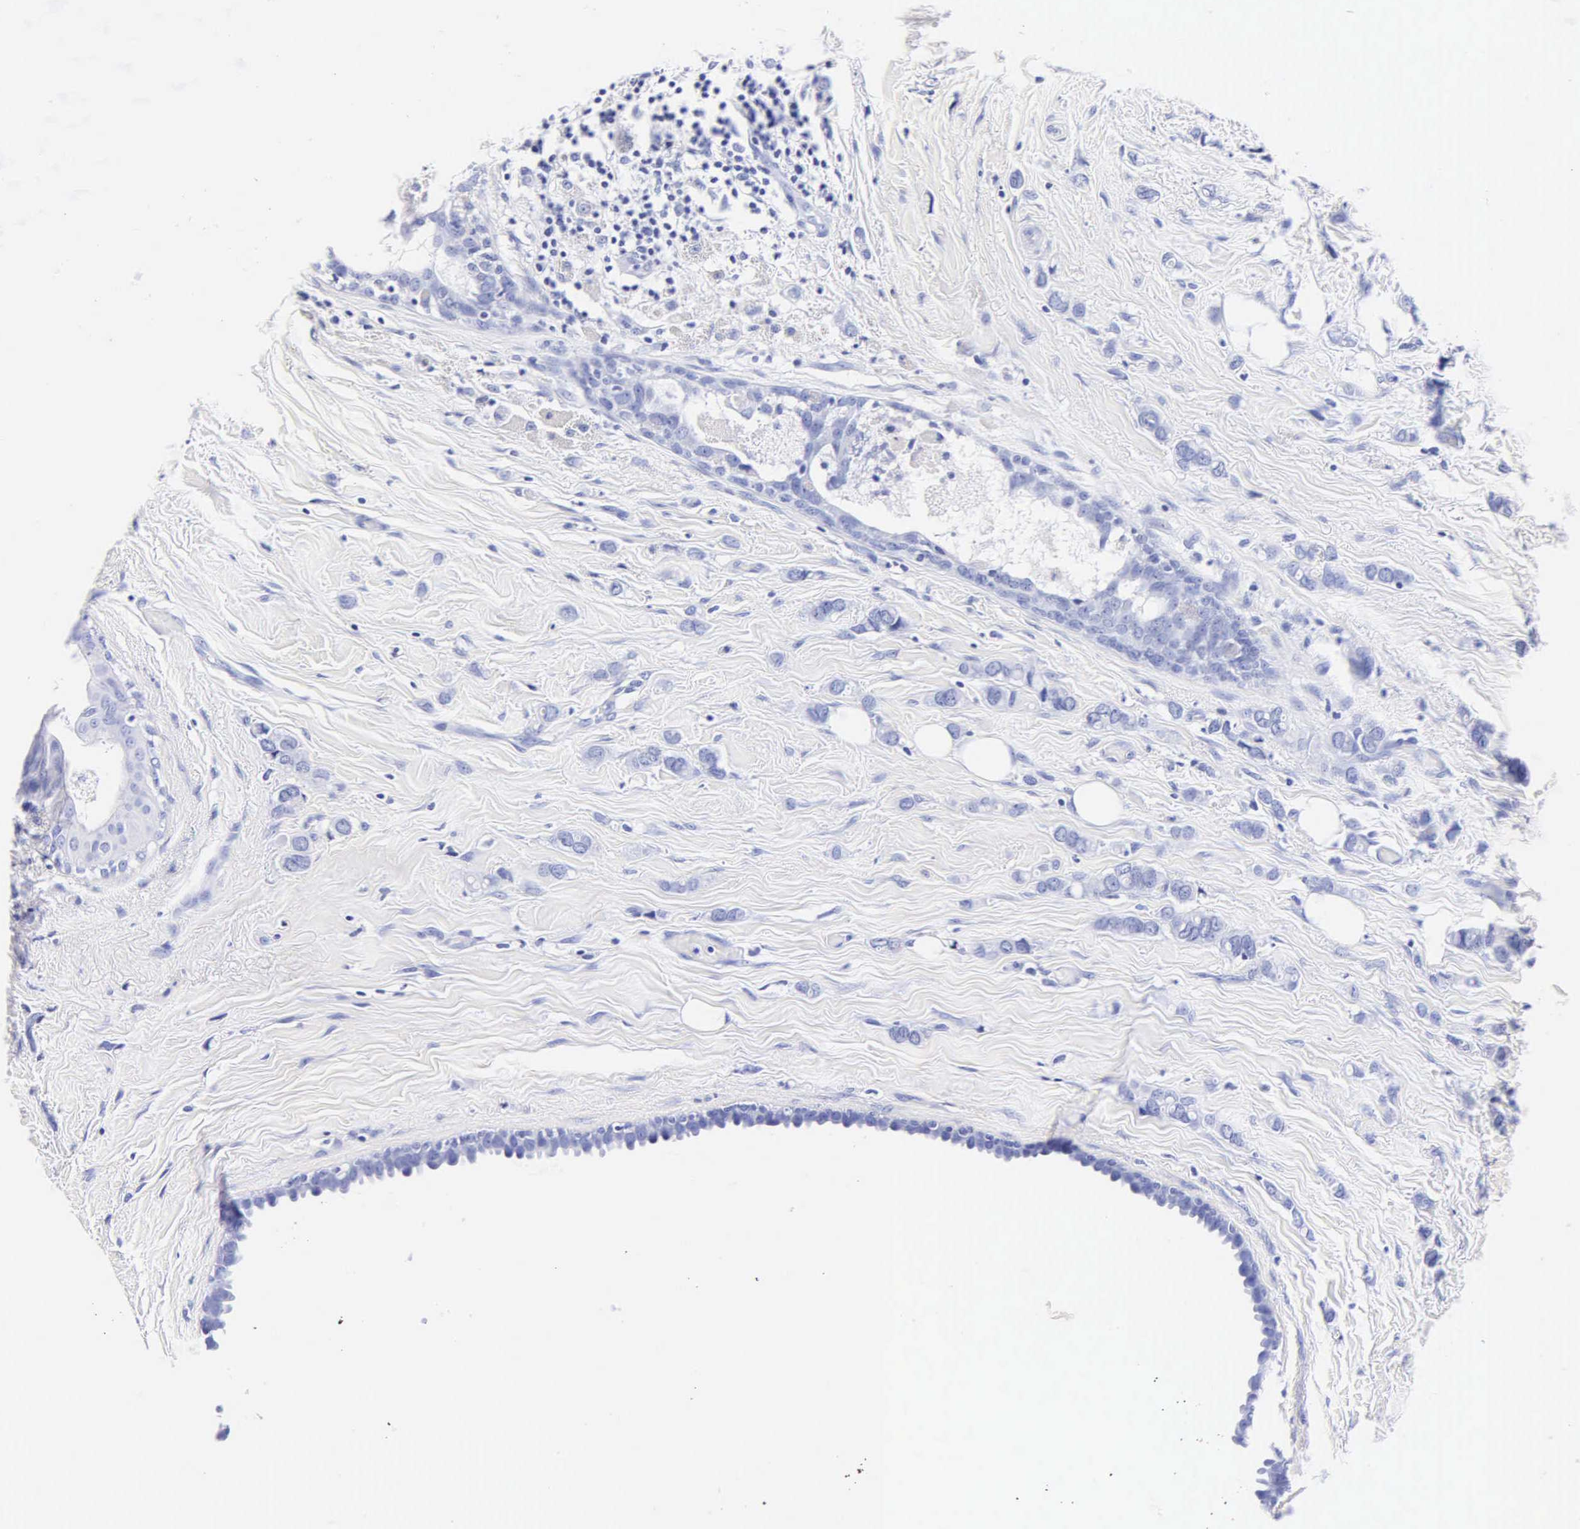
{"staining": {"intensity": "negative", "quantity": "none", "location": "none"}, "tissue": "breast cancer", "cell_type": "Tumor cells", "image_type": "cancer", "snomed": [{"axis": "morphology", "description": "Duct carcinoma"}, {"axis": "topography", "description": "Breast"}], "caption": "Intraductal carcinoma (breast) stained for a protein using IHC reveals no positivity tumor cells.", "gene": "MB", "patient": {"sex": "female", "age": 72}}